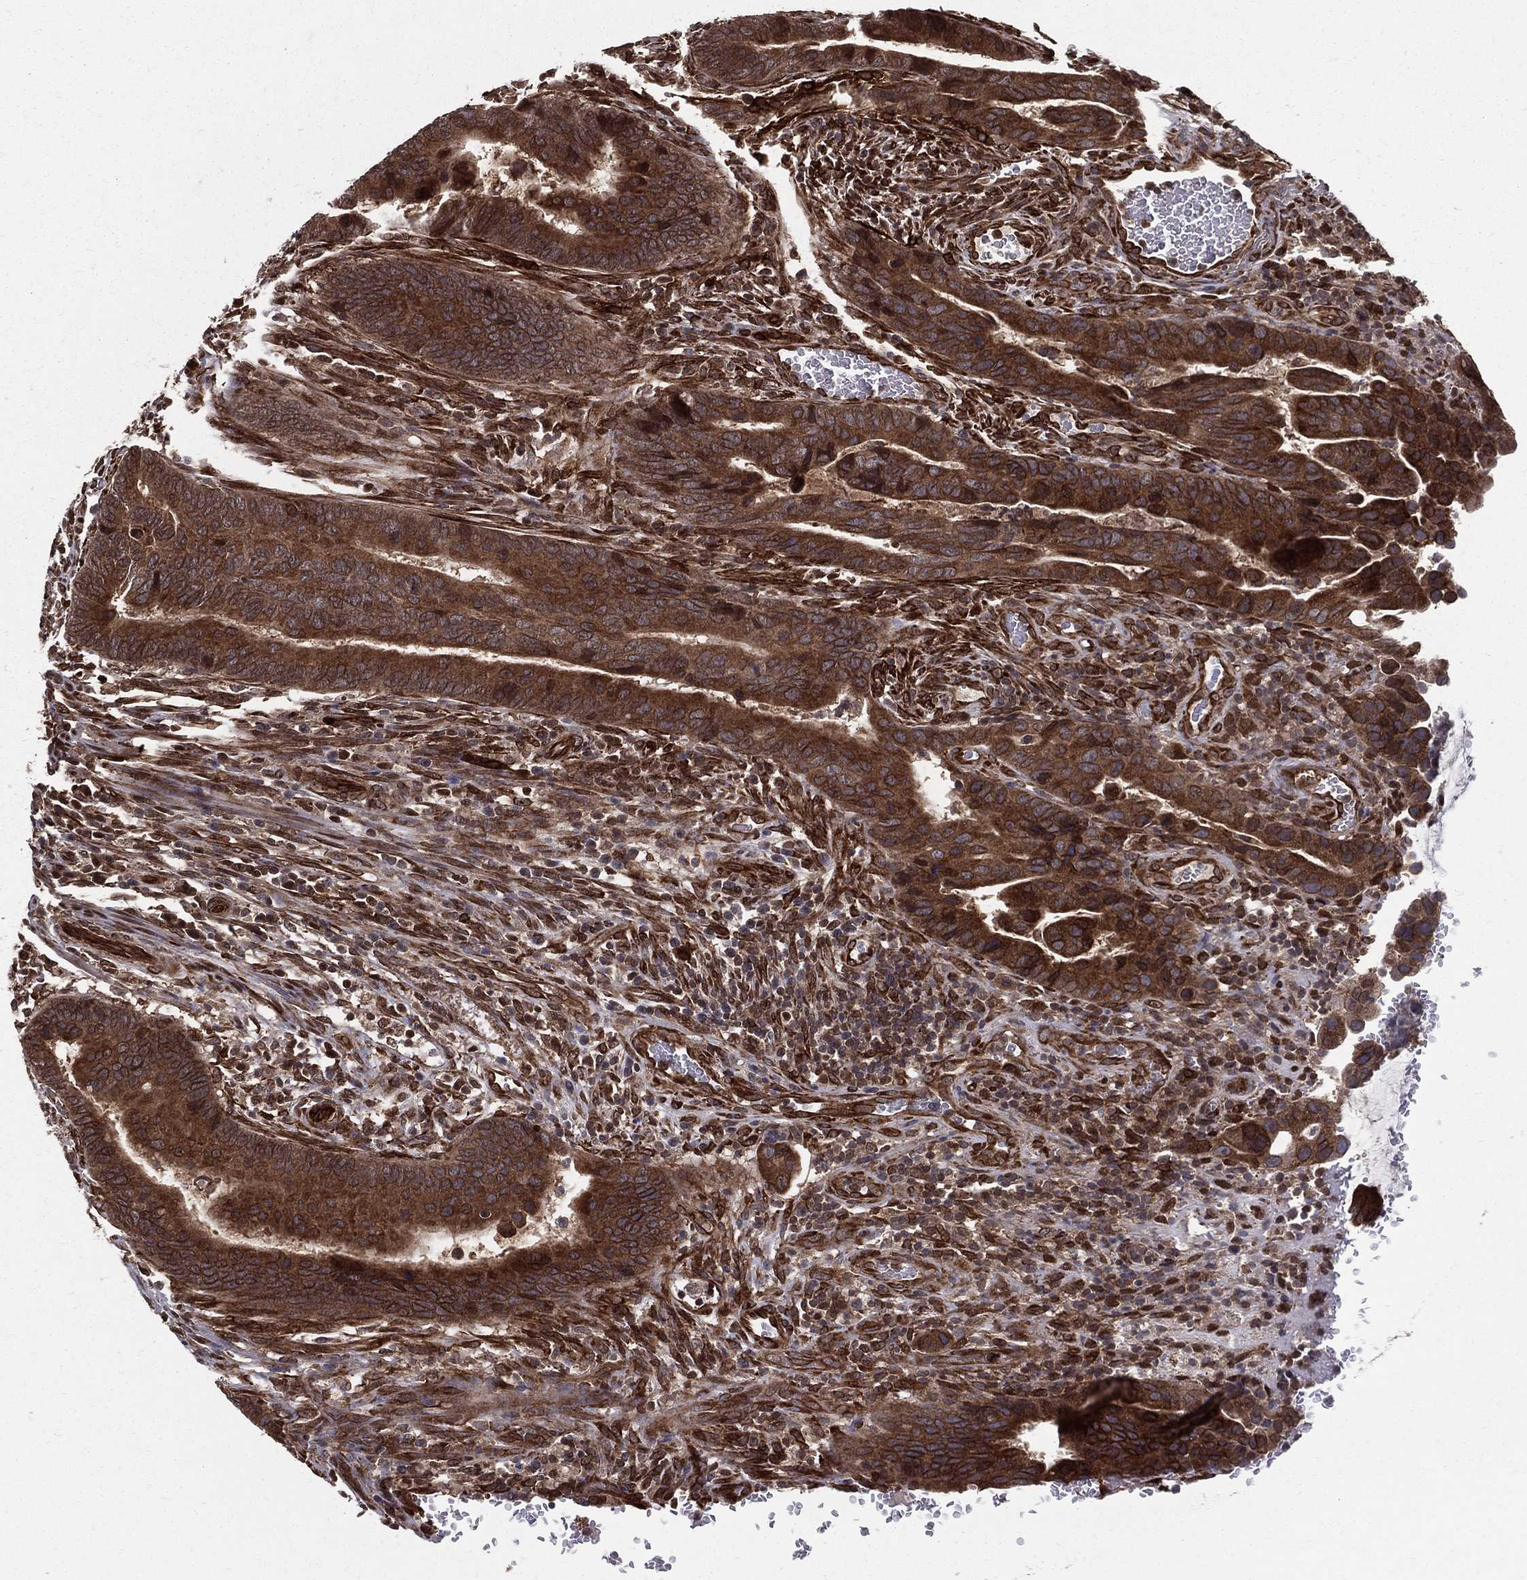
{"staining": {"intensity": "strong", "quantity": ">75%", "location": "cytoplasmic/membranous"}, "tissue": "colorectal cancer", "cell_type": "Tumor cells", "image_type": "cancer", "snomed": [{"axis": "morphology", "description": "Adenocarcinoma, NOS"}, {"axis": "topography", "description": "Colon"}], "caption": "Strong cytoplasmic/membranous staining for a protein is identified in about >75% of tumor cells of colorectal adenocarcinoma using immunohistochemistry (IHC).", "gene": "CERS2", "patient": {"sex": "female", "age": 56}}